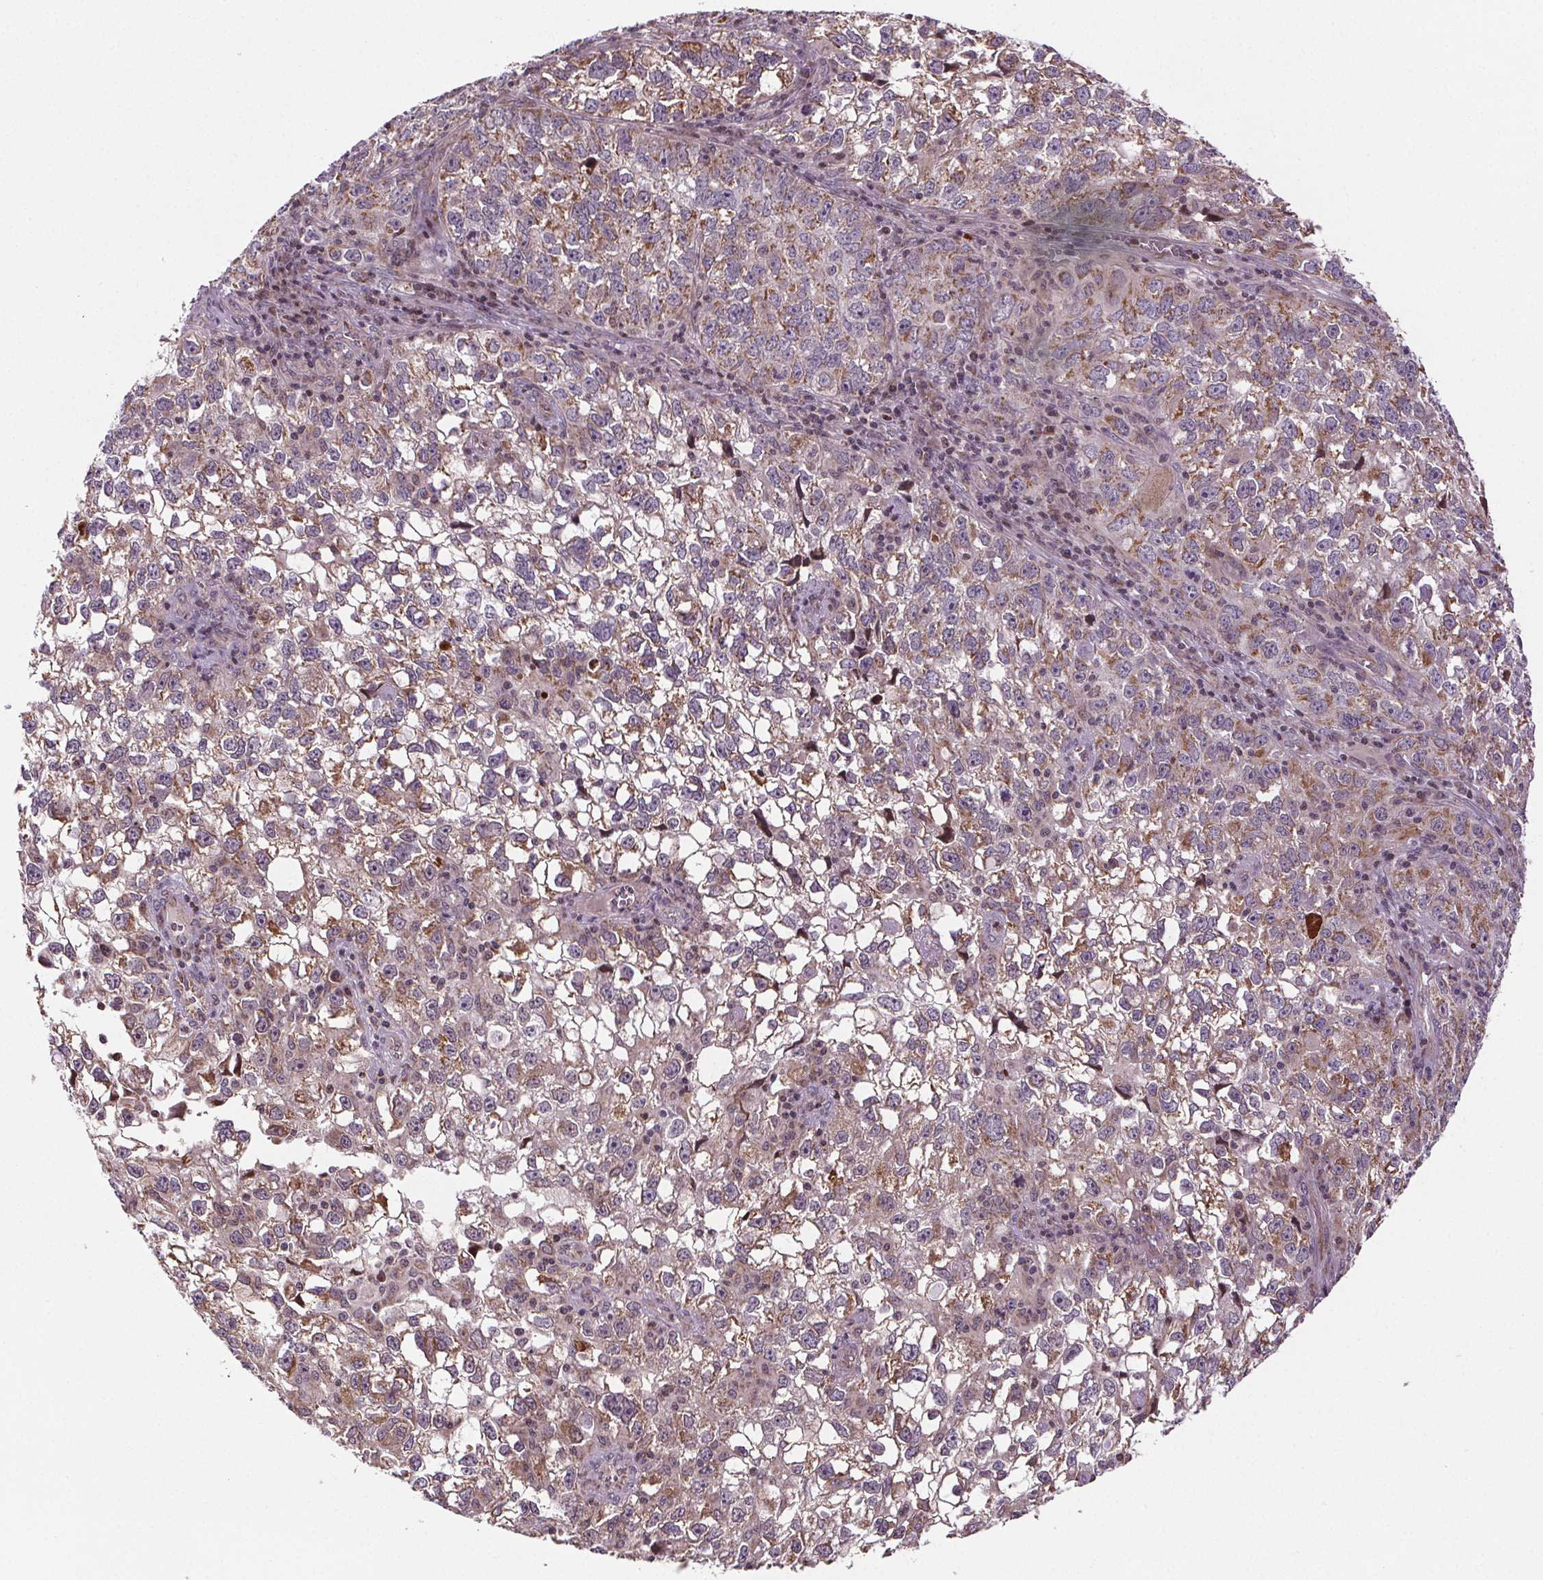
{"staining": {"intensity": "weak", "quantity": "25%-75%", "location": "cytoplasmic/membranous"}, "tissue": "cervical cancer", "cell_type": "Tumor cells", "image_type": "cancer", "snomed": [{"axis": "morphology", "description": "Squamous cell carcinoma, NOS"}, {"axis": "topography", "description": "Cervix"}], "caption": "Human cervical squamous cell carcinoma stained with a protein marker reveals weak staining in tumor cells.", "gene": "SUCLA2", "patient": {"sex": "female", "age": 55}}